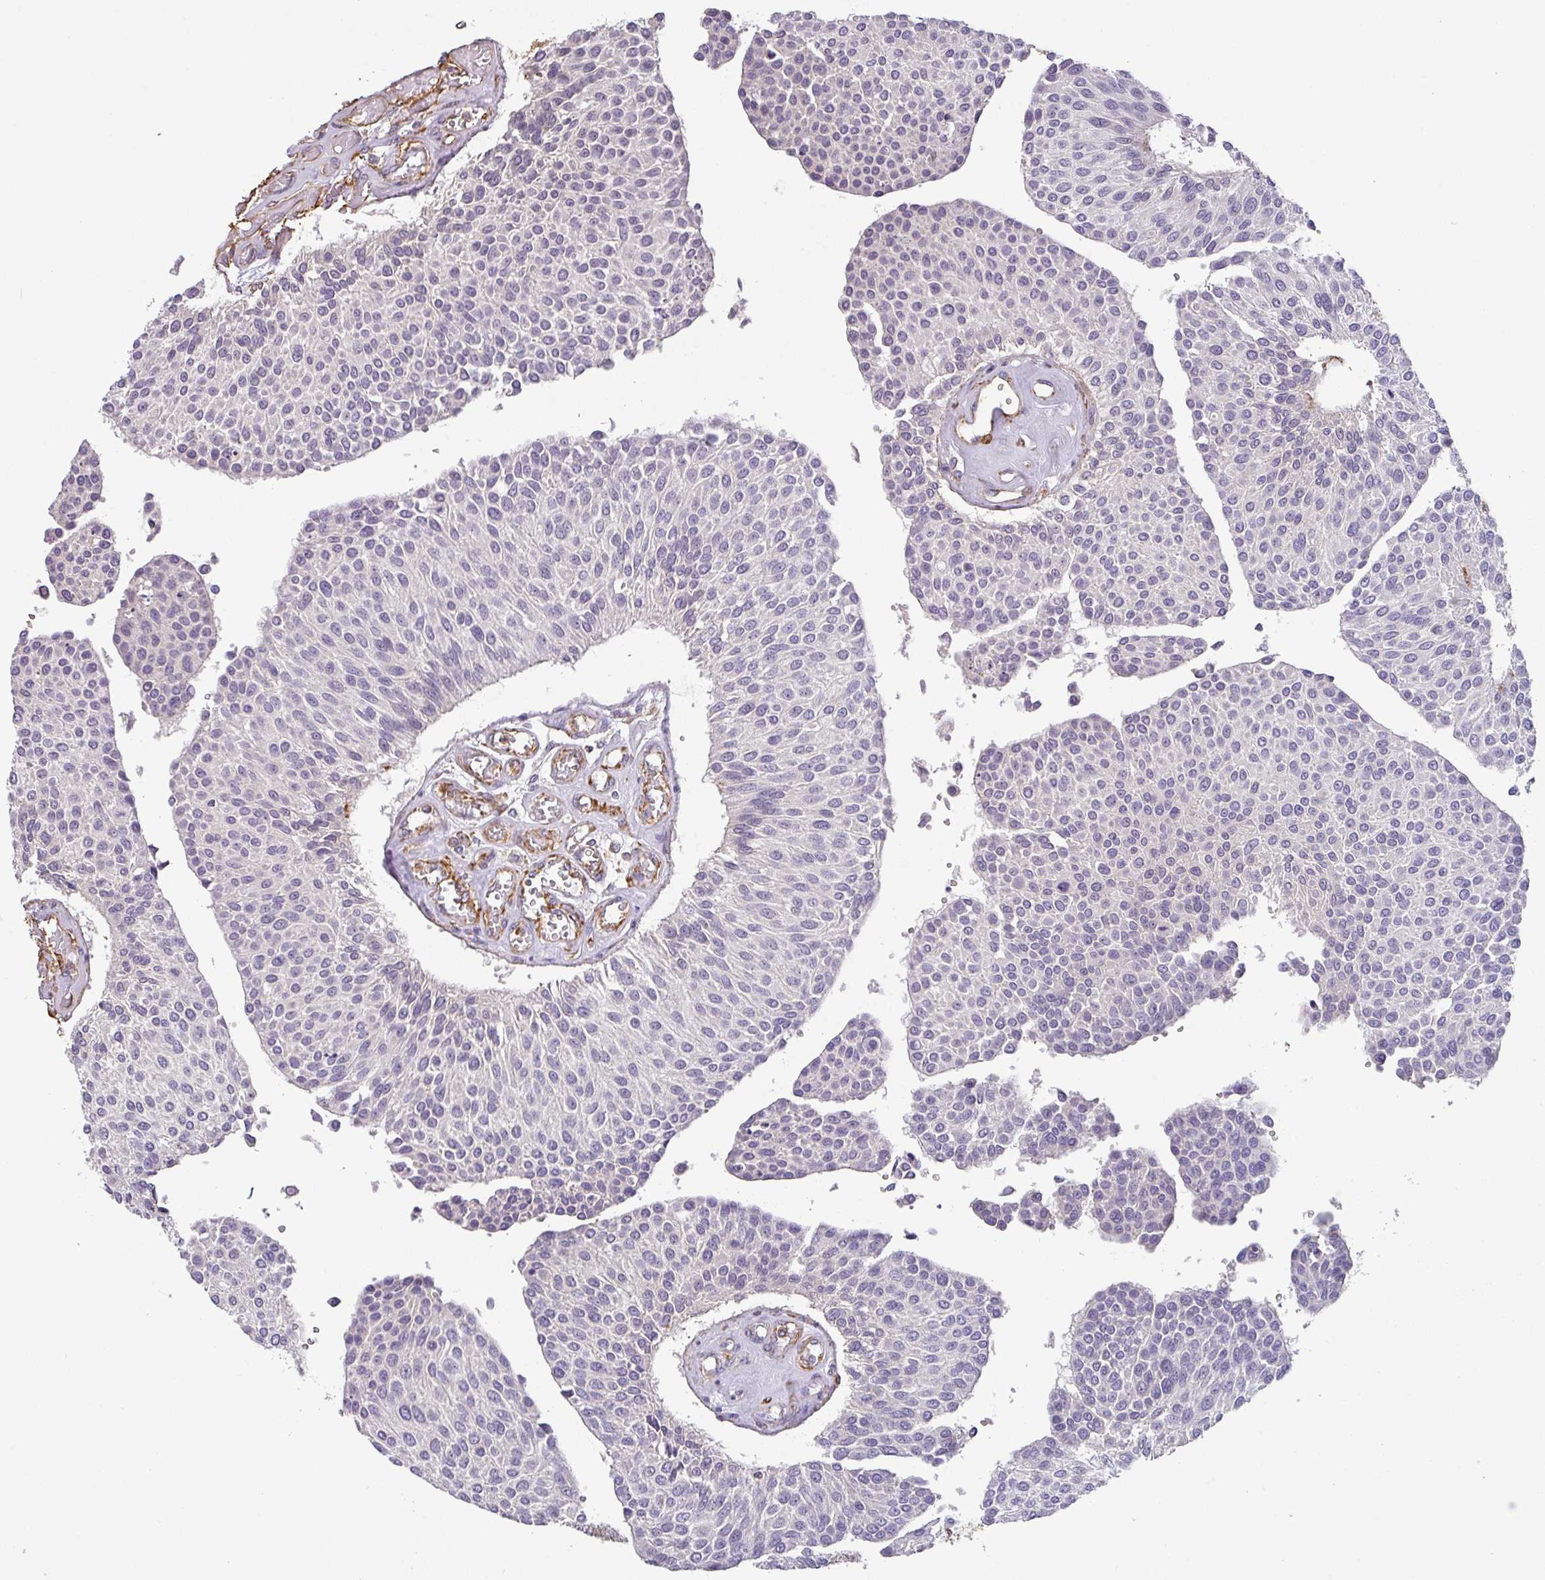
{"staining": {"intensity": "negative", "quantity": "none", "location": "none"}, "tissue": "urothelial cancer", "cell_type": "Tumor cells", "image_type": "cancer", "snomed": [{"axis": "morphology", "description": "Urothelial carcinoma, NOS"}, {"axis": "topography", "description": "Urinary bladder"}], "caption": "Transitional cell carcinoma was stained to show a protein in brown. There is no significant expression in tumor cells.", "gene": "ZNF280C", "patient": {"sex": "male", "age": 55}}